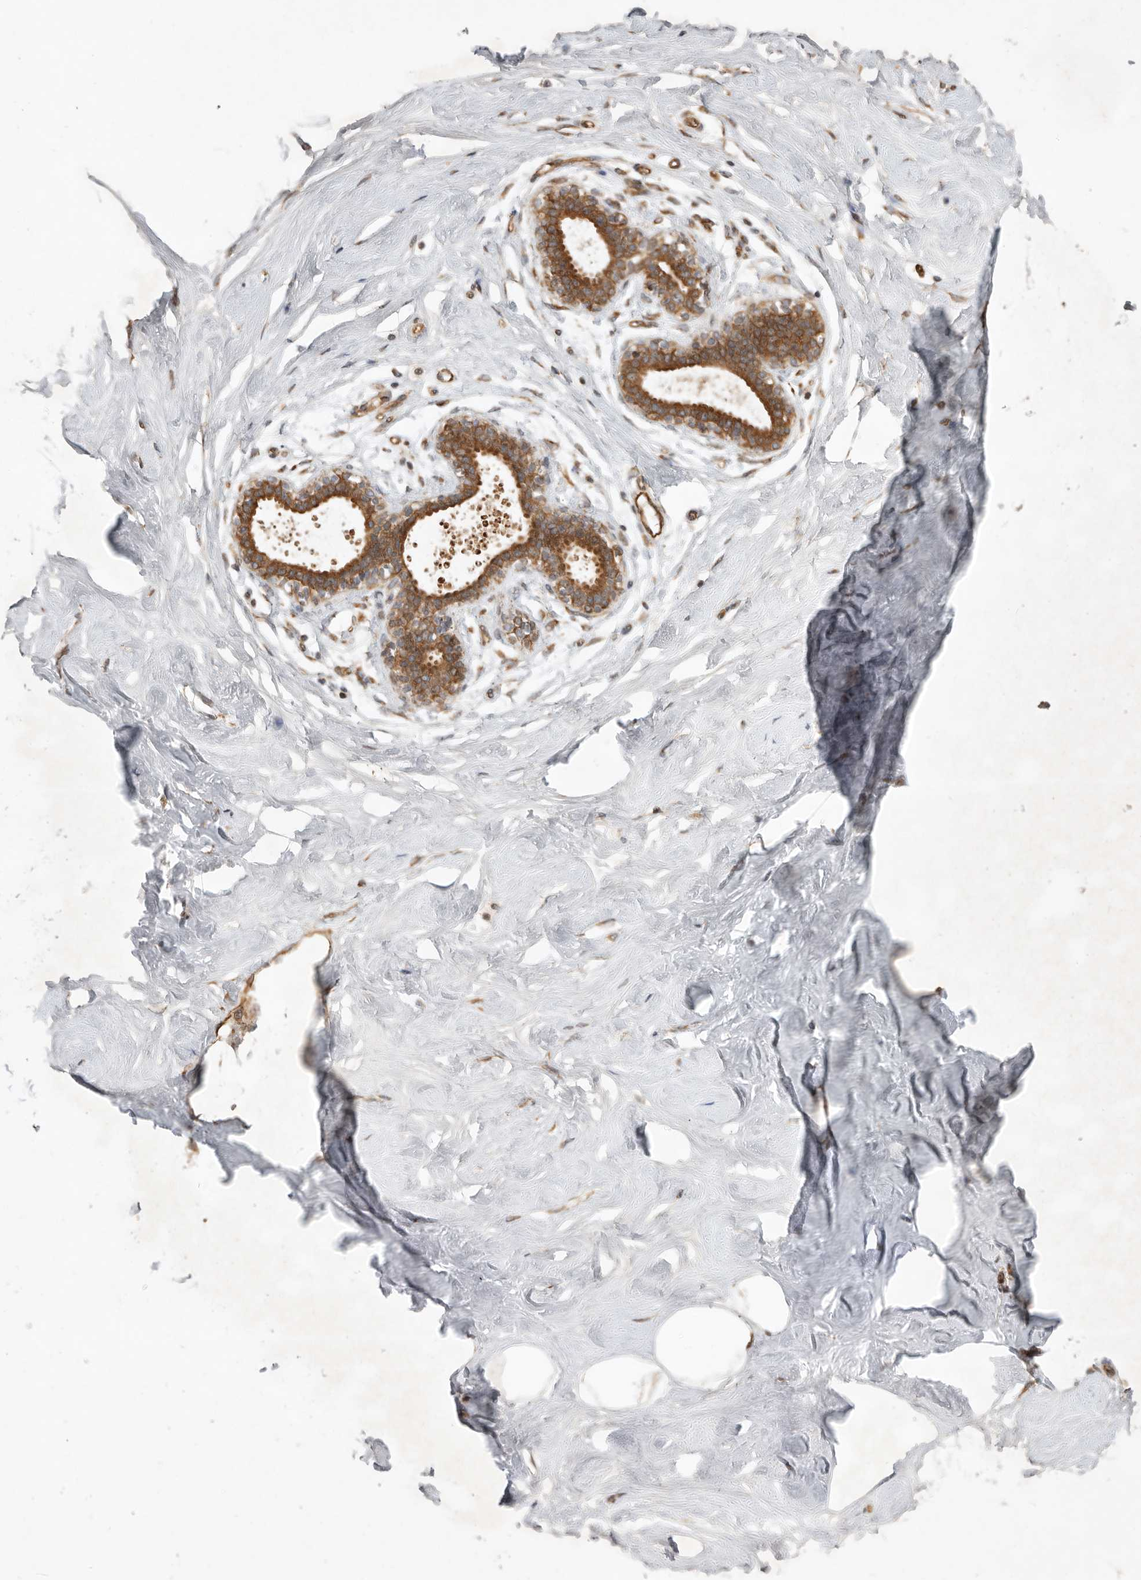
{"staining": {"intensity": "moderate", "quantity": ">75%", "location": "cytoplasmic/membranous"}, "tissue": "breast", "cell_type": "Adipocytes", "image_type": "normal", "snomed": [{"axis": "morphology", "description": "Normal tissue, NOS"}, {"axis": "topography", "description": "Breast"}], "caption": "Breast stained with immunohistochemistry demonstrates moderate cytoplasmic/membranous expression in approximately >75% of adipocytes. (DAB (3,3'-diaminobenzidine) IHC, brown staining for protein, blue staining for nuclei).", "gene": "DPH7", "patient": {"sex": "female", "age": 23}}